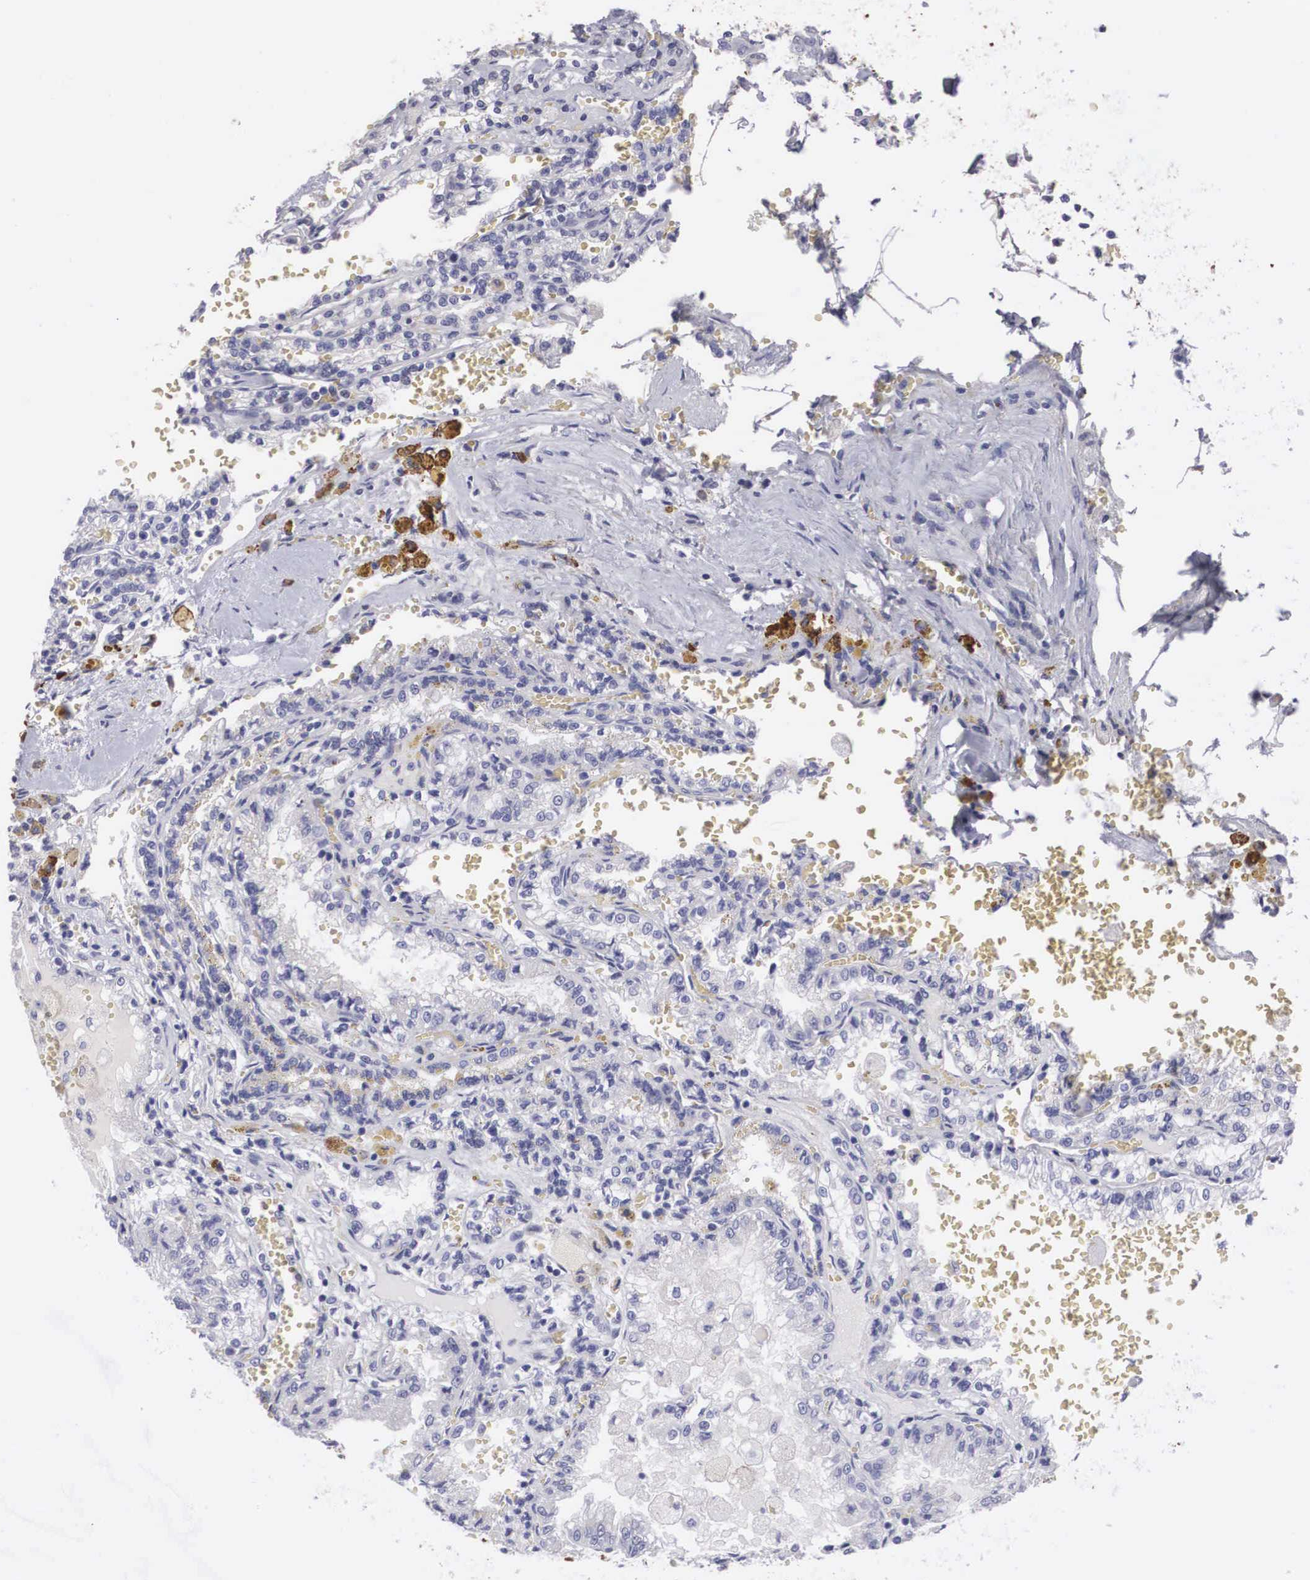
{"staining": {"intensity": "negative", "quantity": "none", "location": "none"}, "tissue": "renal cancer", "cell_type": "Tumor cells", "image_type": "cancer", "snomed": [{"axis": "morphology", "description": "Adenocarcinoma, NOS"}, {"axis": "topography", "description": "Kidney"}], "caption": "This is an immunohistochemistry (IHC) photomicrograph of human renal adenocarcinoma. There is no expression in tumor cells.", "gene": "ARMCX3", "patient": {"sex": "female", "age": 56}}